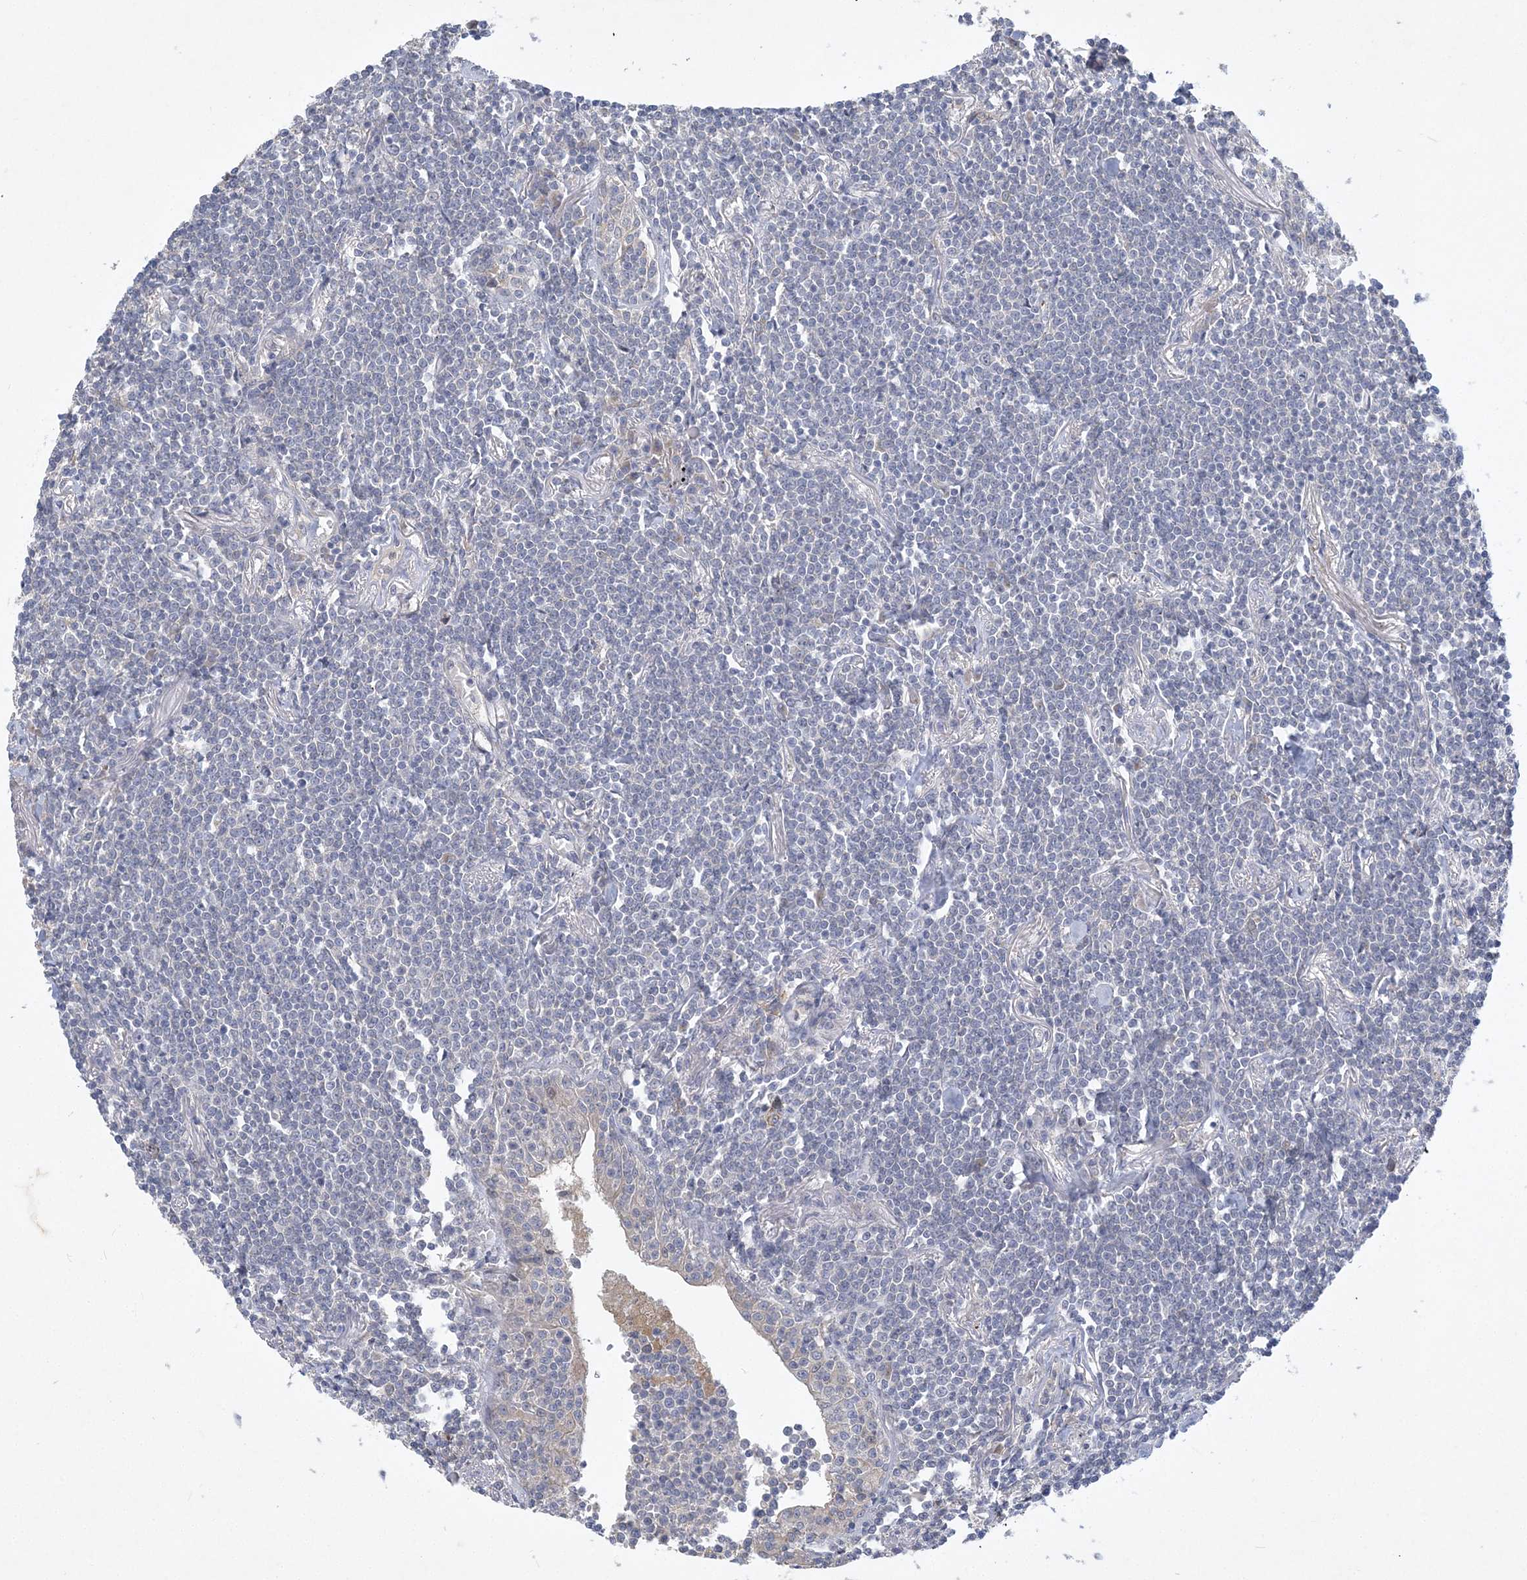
{"staining": {"intensity": "negative", "quantity": "none", "location": "none"}, "tissue": "lymphoma", "cell_type": "Tumor cells", "image_type": "cancer", "snomed": [{"axis": "morphology", "description": "Malignant lymphoma, non-Hodgkin's type, Low grade"}, {"axis": "topography", "description": "Lung"}], "caption": "DAB immunohistochemical staining of lymphoma shows no significant positivity in tumor cells.", "gene": "ANKRD35", "patient": {"sex": "female", "age": 71}}